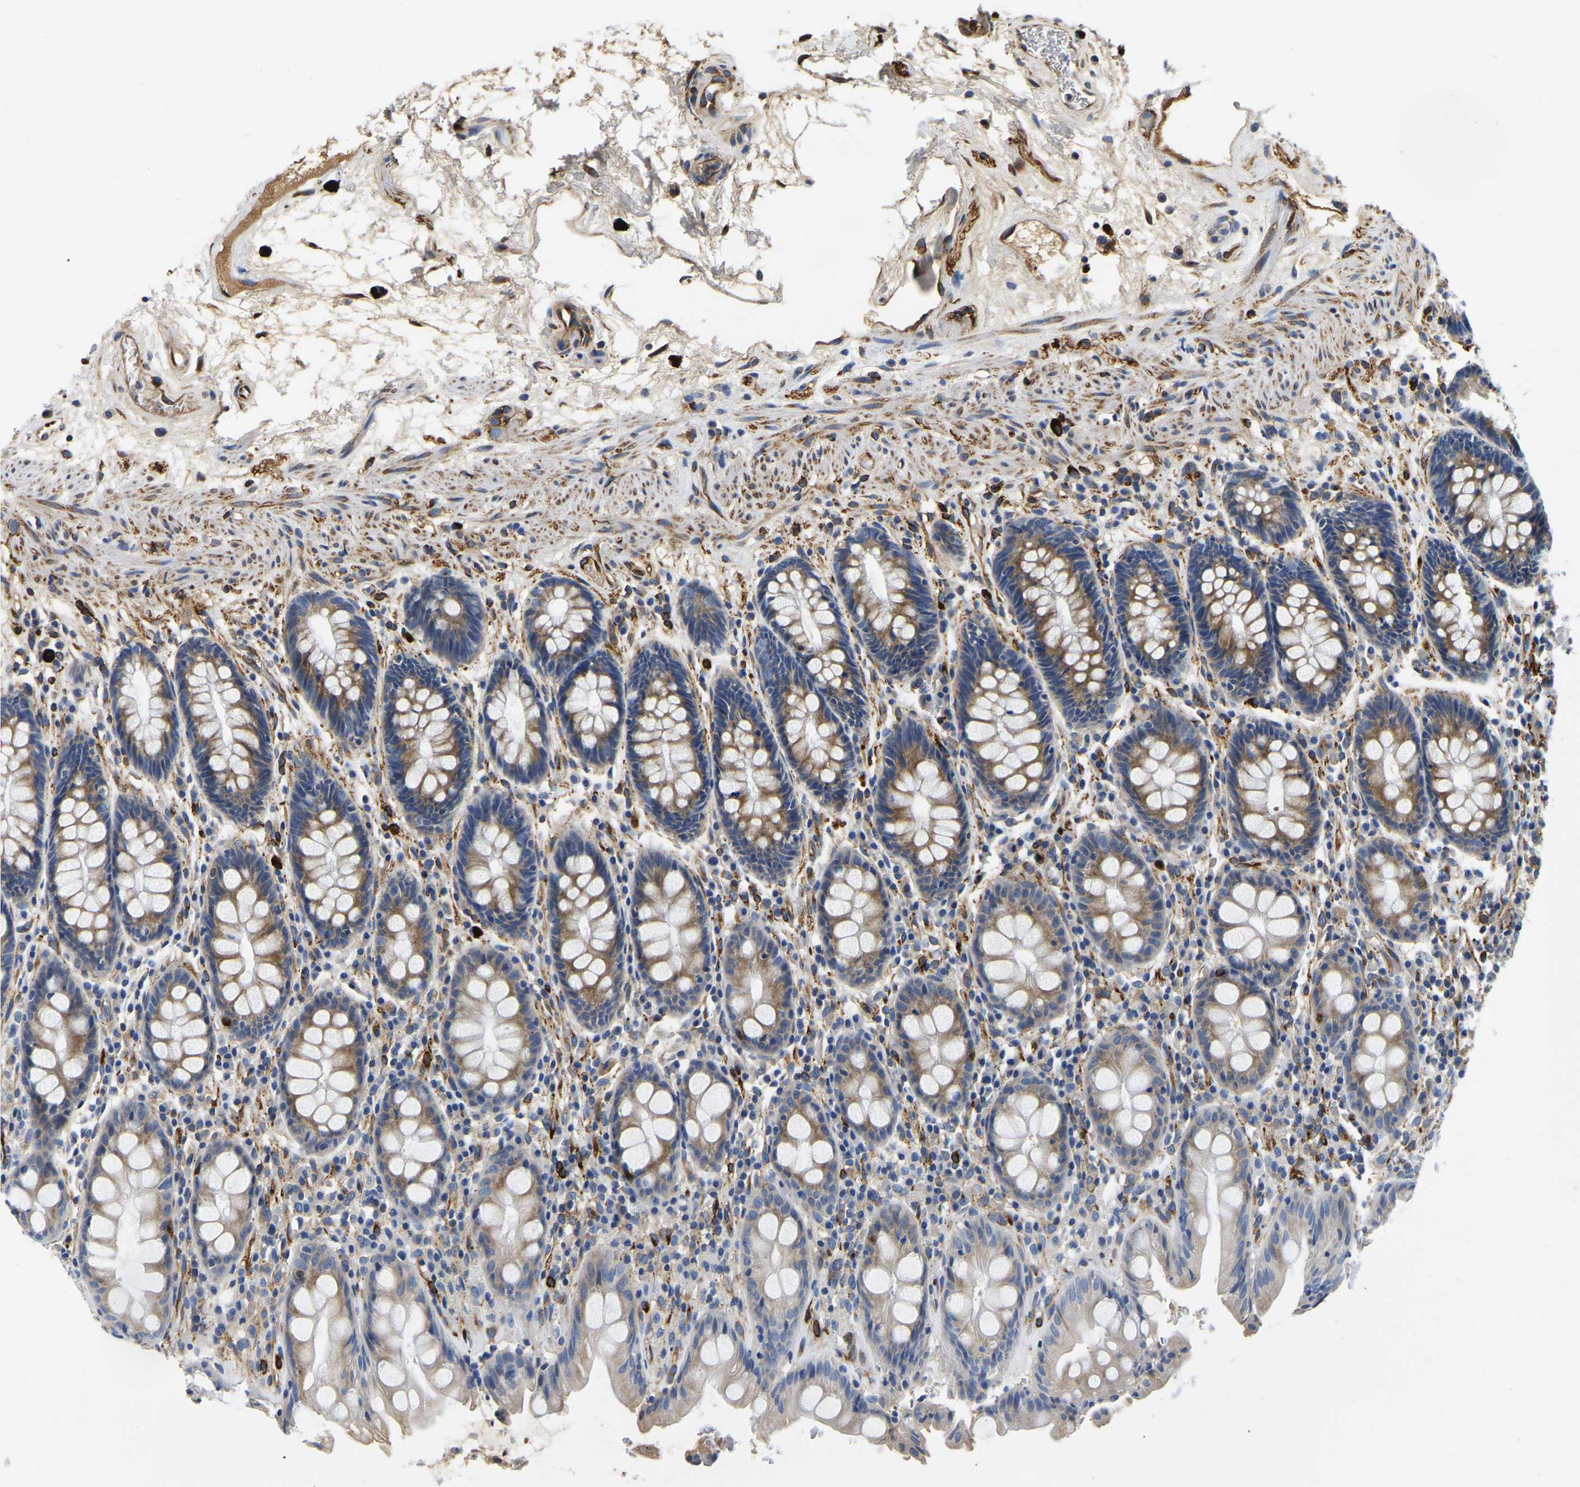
{"staining": {"intensity": "weak", "quantity": "25%-75%", "location": "cytoplasmic/membranous"}, "tissue": "rectum", "cell_type": "Glandular cells", "image_type": "normal", "snomed": [{"axis": "morphology", "description": "Normal tissue, NOS"}, {"axis": "topography", "description": "Rectum"}], "caption": "The histopathology image reveals staining of benign rectum, revealing weak cytoplasmic/membranous protein positivity (brown color) within glandular cells.", "gene": "DUSP8", "patient": {"sex": "male", "age": 64}}